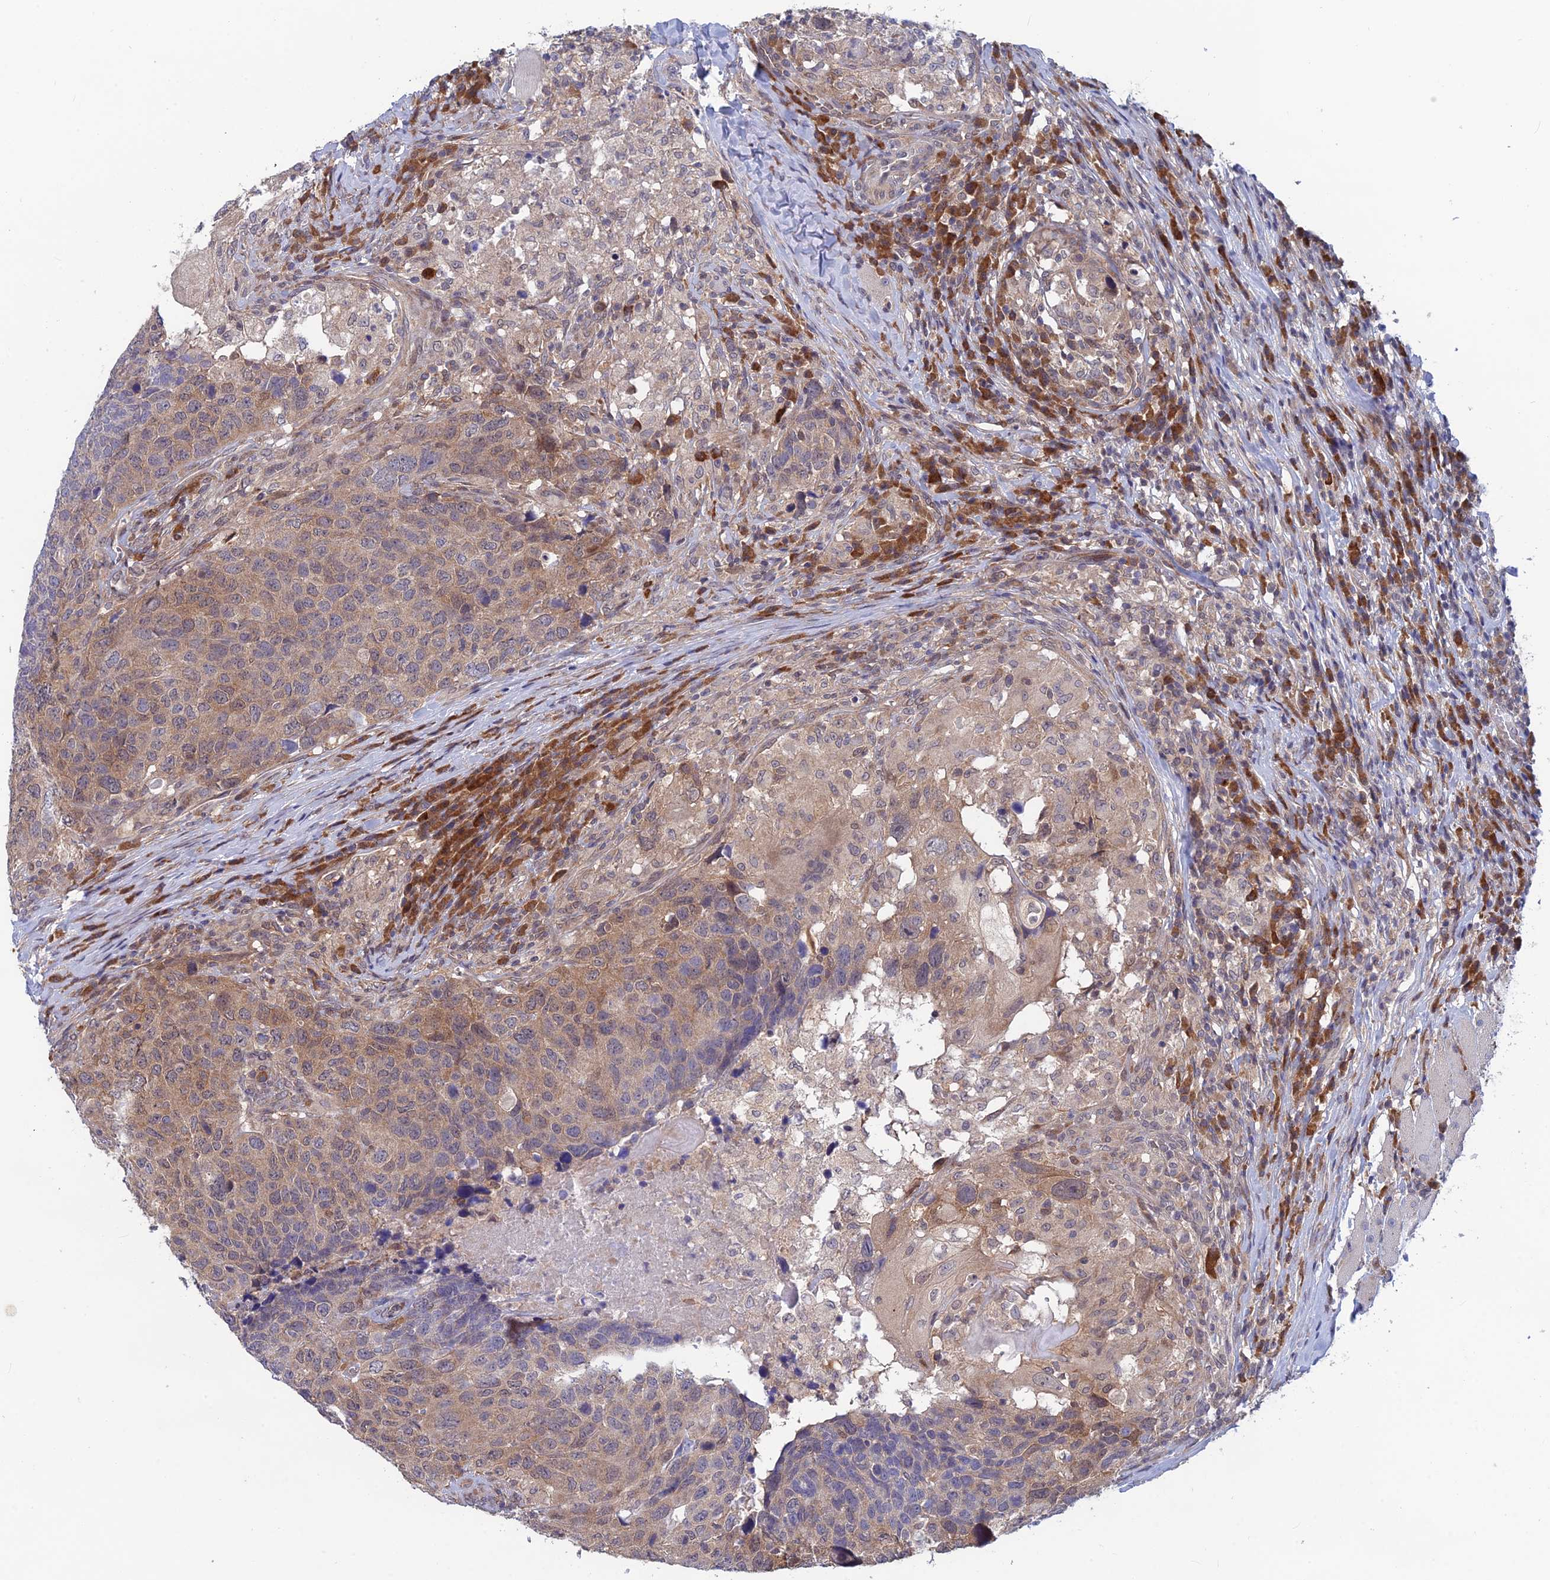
{"staining": {"intensity": "weak", "quantity": ">75%", "location": "cytoplasmic/membranous"}, "tissue": "head and neck cancer", "cell_type": "Tumor cells", "image_type": "cancer", "snomed": [{"axis": "morphology", "description": "Squamous cell carcinoma, NOS"}, {"axis": "topography", "description": "Head-Neck"}], "caption": "Head and neck cancer (squamous cell carcinoma) stained with immunohistochemistry shows weak cytoplasmic/membranous staining in approximately >75% of tumor cells.", "gene": "SRA1", "patient": {"sex": "male", "age": 66}}